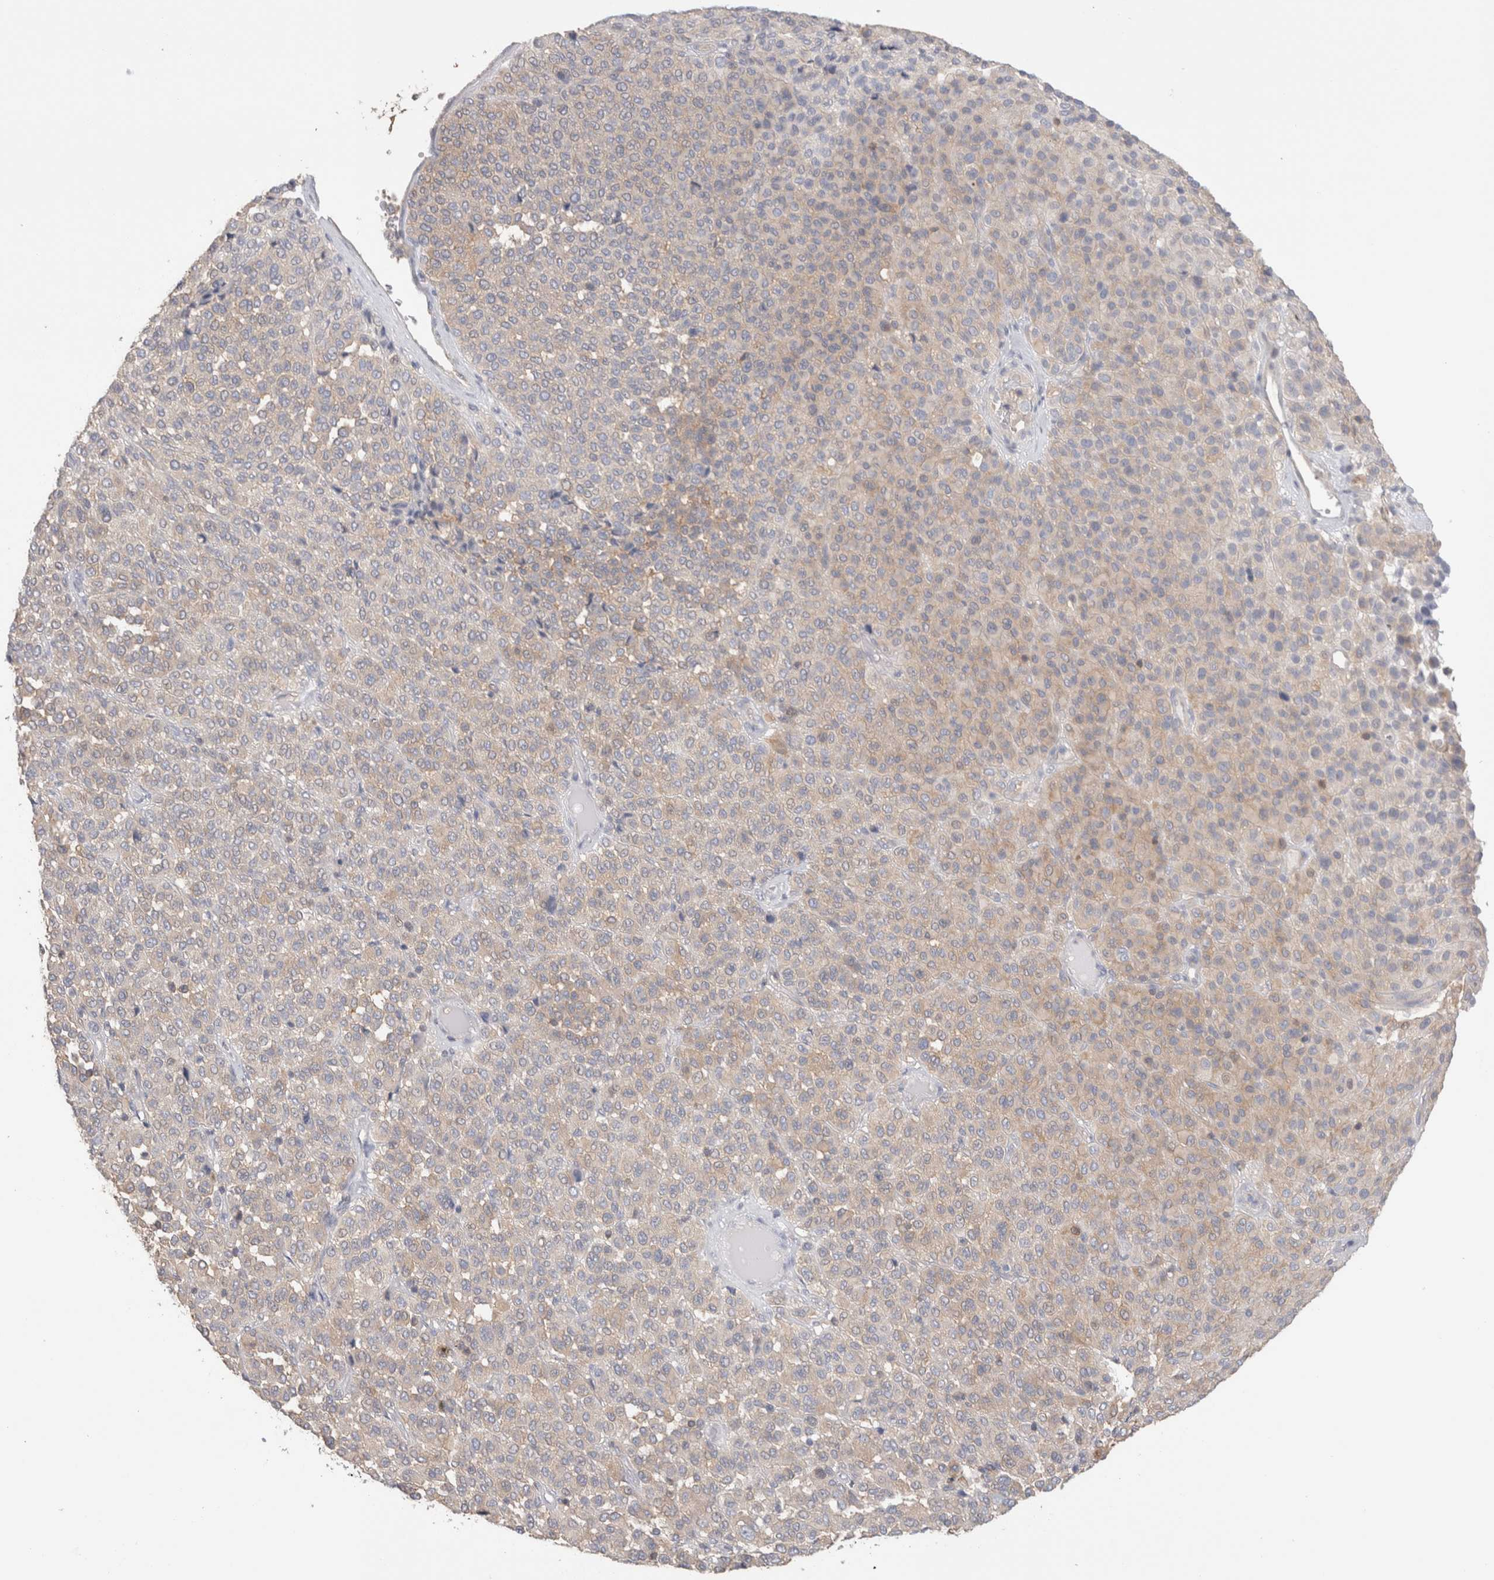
{"staining": {"intensity": "weak", "quantity": "25%-75%", "location": "cytoplasmic/membranous"}, "tissue": "melanoma", "cell_type": "Tumor cells", "image_type": "cancer", "snomed": [{"axis": "morphology", "description": "Malignant melanoma, Metastatic site"}, {"axis": "topography", "description": "Pancreas"}], "caption": "Immunohistochemical staining of human melanoma shows low levels of weak cytoplasmic/membranous positivity in approximately 25%-75% of tumor cells. (DAB (3,3'-diaminobenzidine) = brown stain, brightfield microscopy at high magnification).", "gene": "CAPN2", "patient": {"sex": "female", "age": 30}}